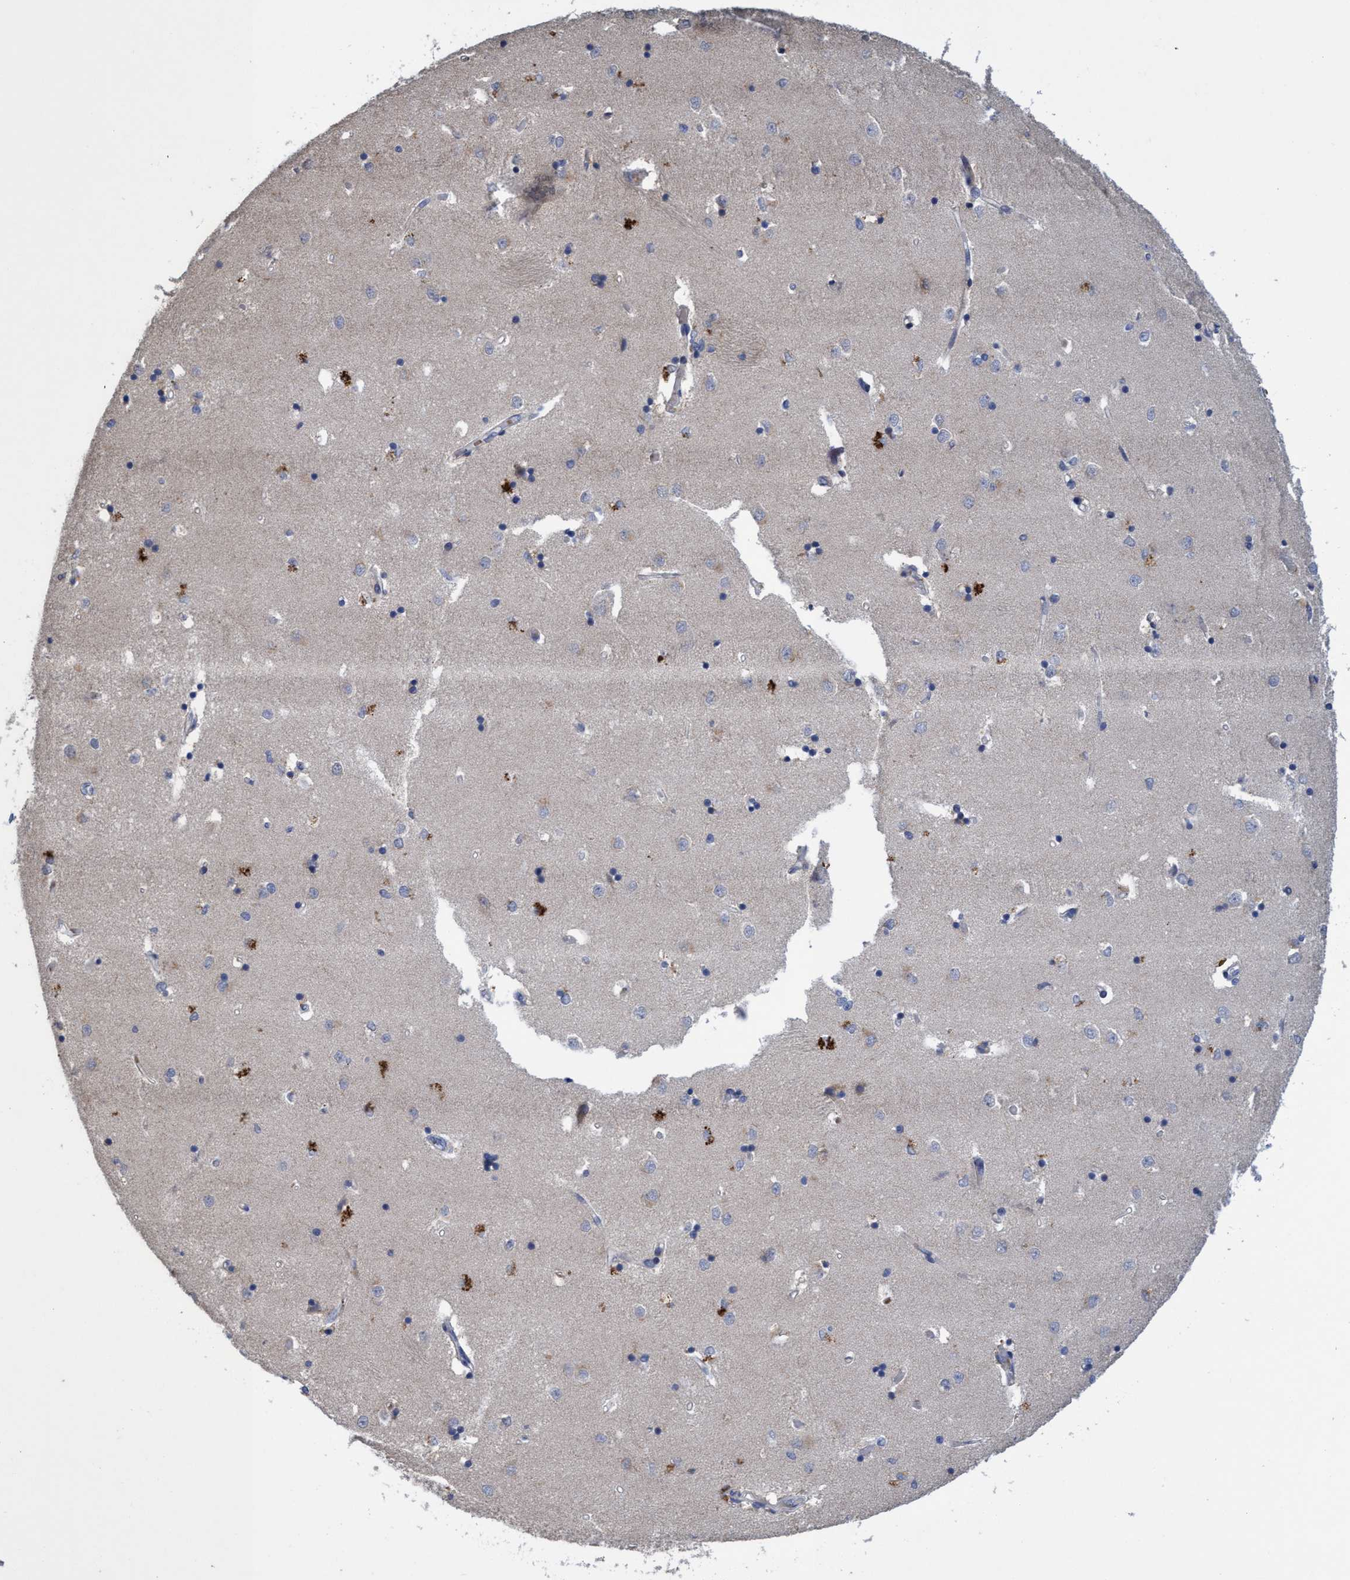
{"staining": {"intensity": "moderate", "quantity": "25%-75%", "location": "cytoplasmic/membranous"}, "tissue": "caudate", "cell_type": "Glial cells", "image_type": "normal", "snomed": [{"axis": "morphology", "description": "Normal tissue, NOS"}, {"axis": "topography", "description": "Lateral ventricle wall"}], "caption": "IHC staining of unremarkable caudate, which reveals medium levels of moderate cytoplasmic/membranous expression in approximately 25%-75% of glial cells indicating moderate cytoplasmic/membranous protein expression. The staining was performed using DAB (brown) for protein detection and nuclei were counterstained in hematoxylin (blue).", "gene": "SEMA4D", "patient": {"sex": "male", "age": 45}}